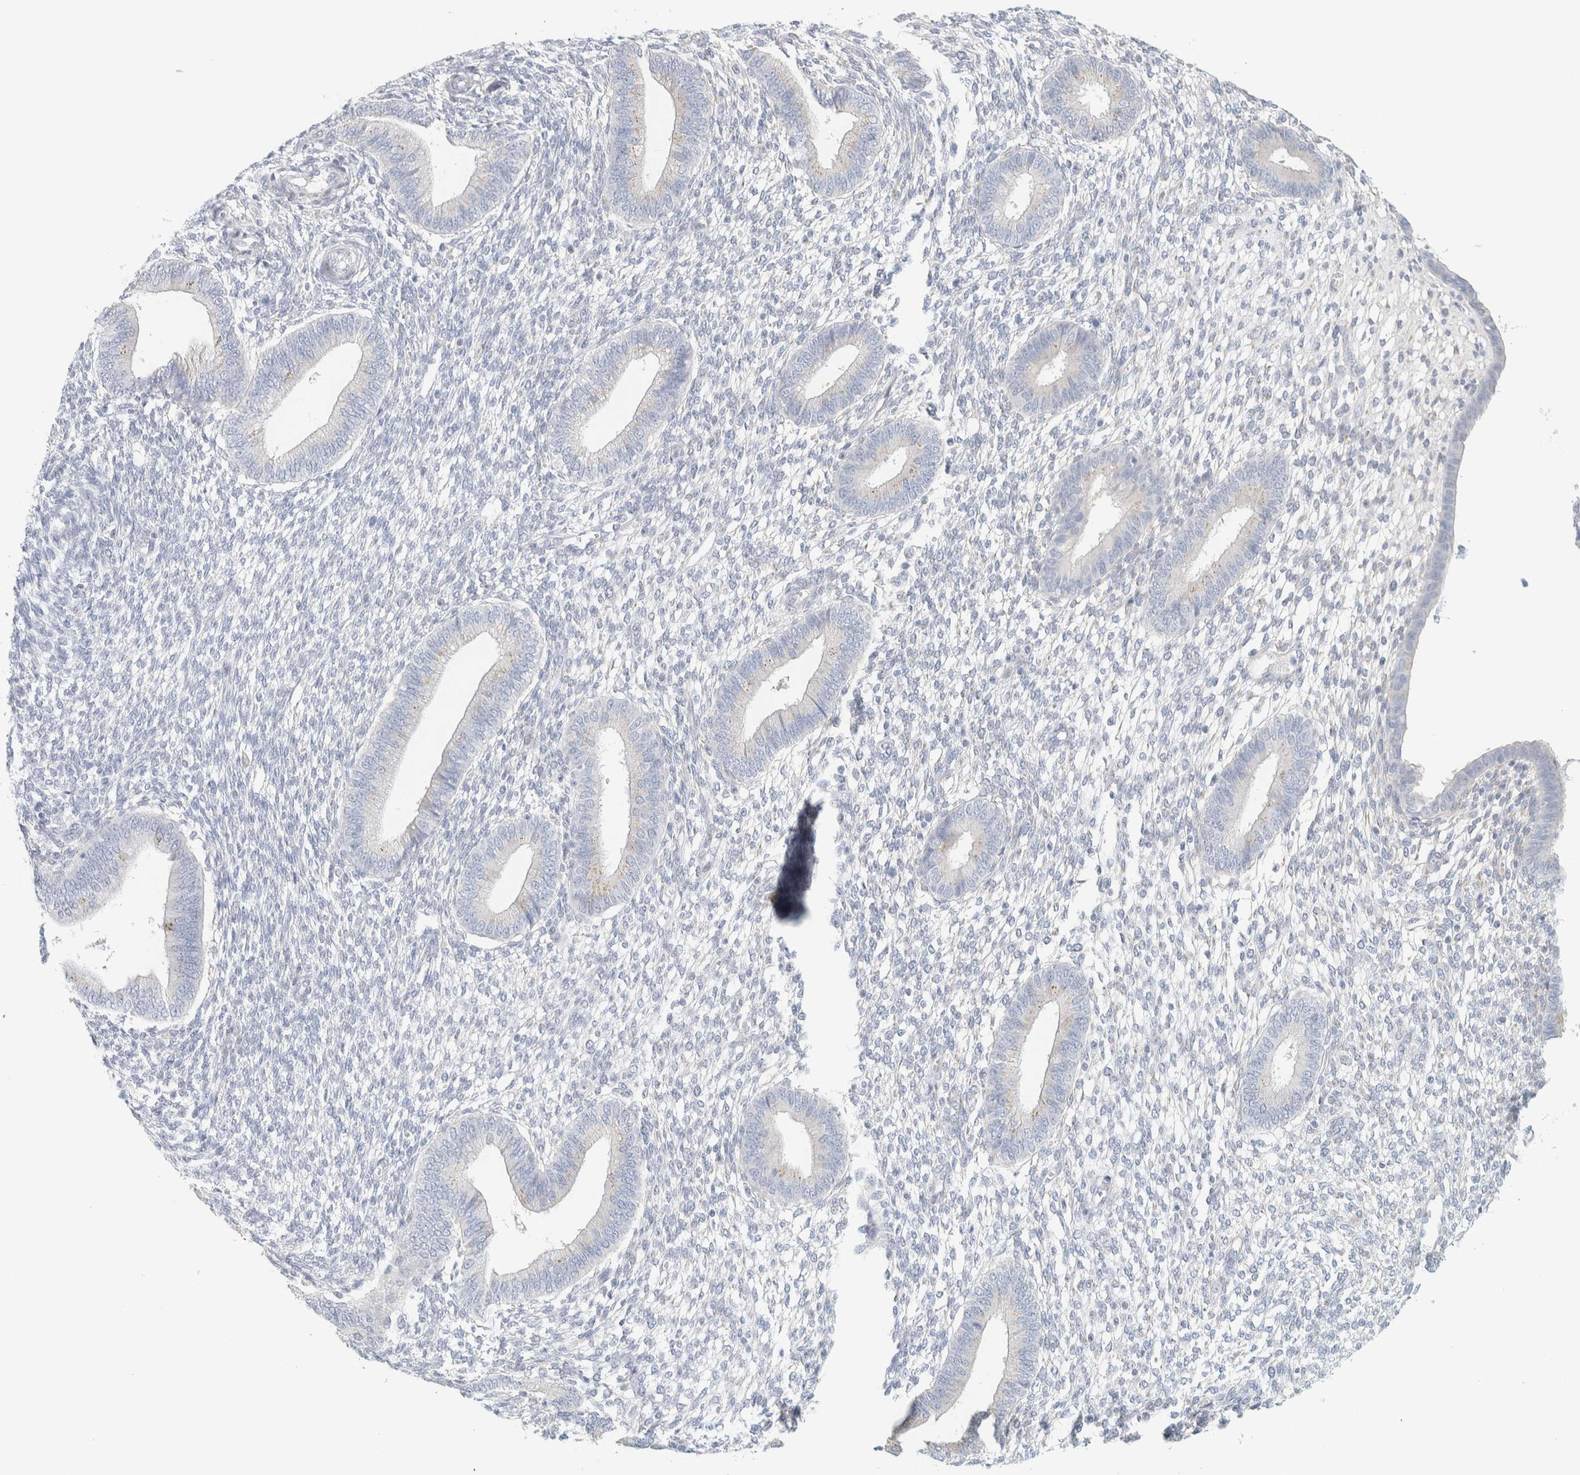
{"staining": {"intensity": "negative", "quantity": "none", "location": "none"}, "tissue": "endometrium", "cell_type": "Cells in endometrial stroma", "image_type": "normal", "snomed": [{"axis": "morphology", "description": "Normal tissue, NOS"}, {"axis": "topography", "description": "Endometrium"}], "caption": "Immunohistochemical staining of unremarkable human endometrium shows no significant staining in cells in endometrial stroma.", "gene": "SPNS3", "patient": {"sex": "female", "age": 46}}